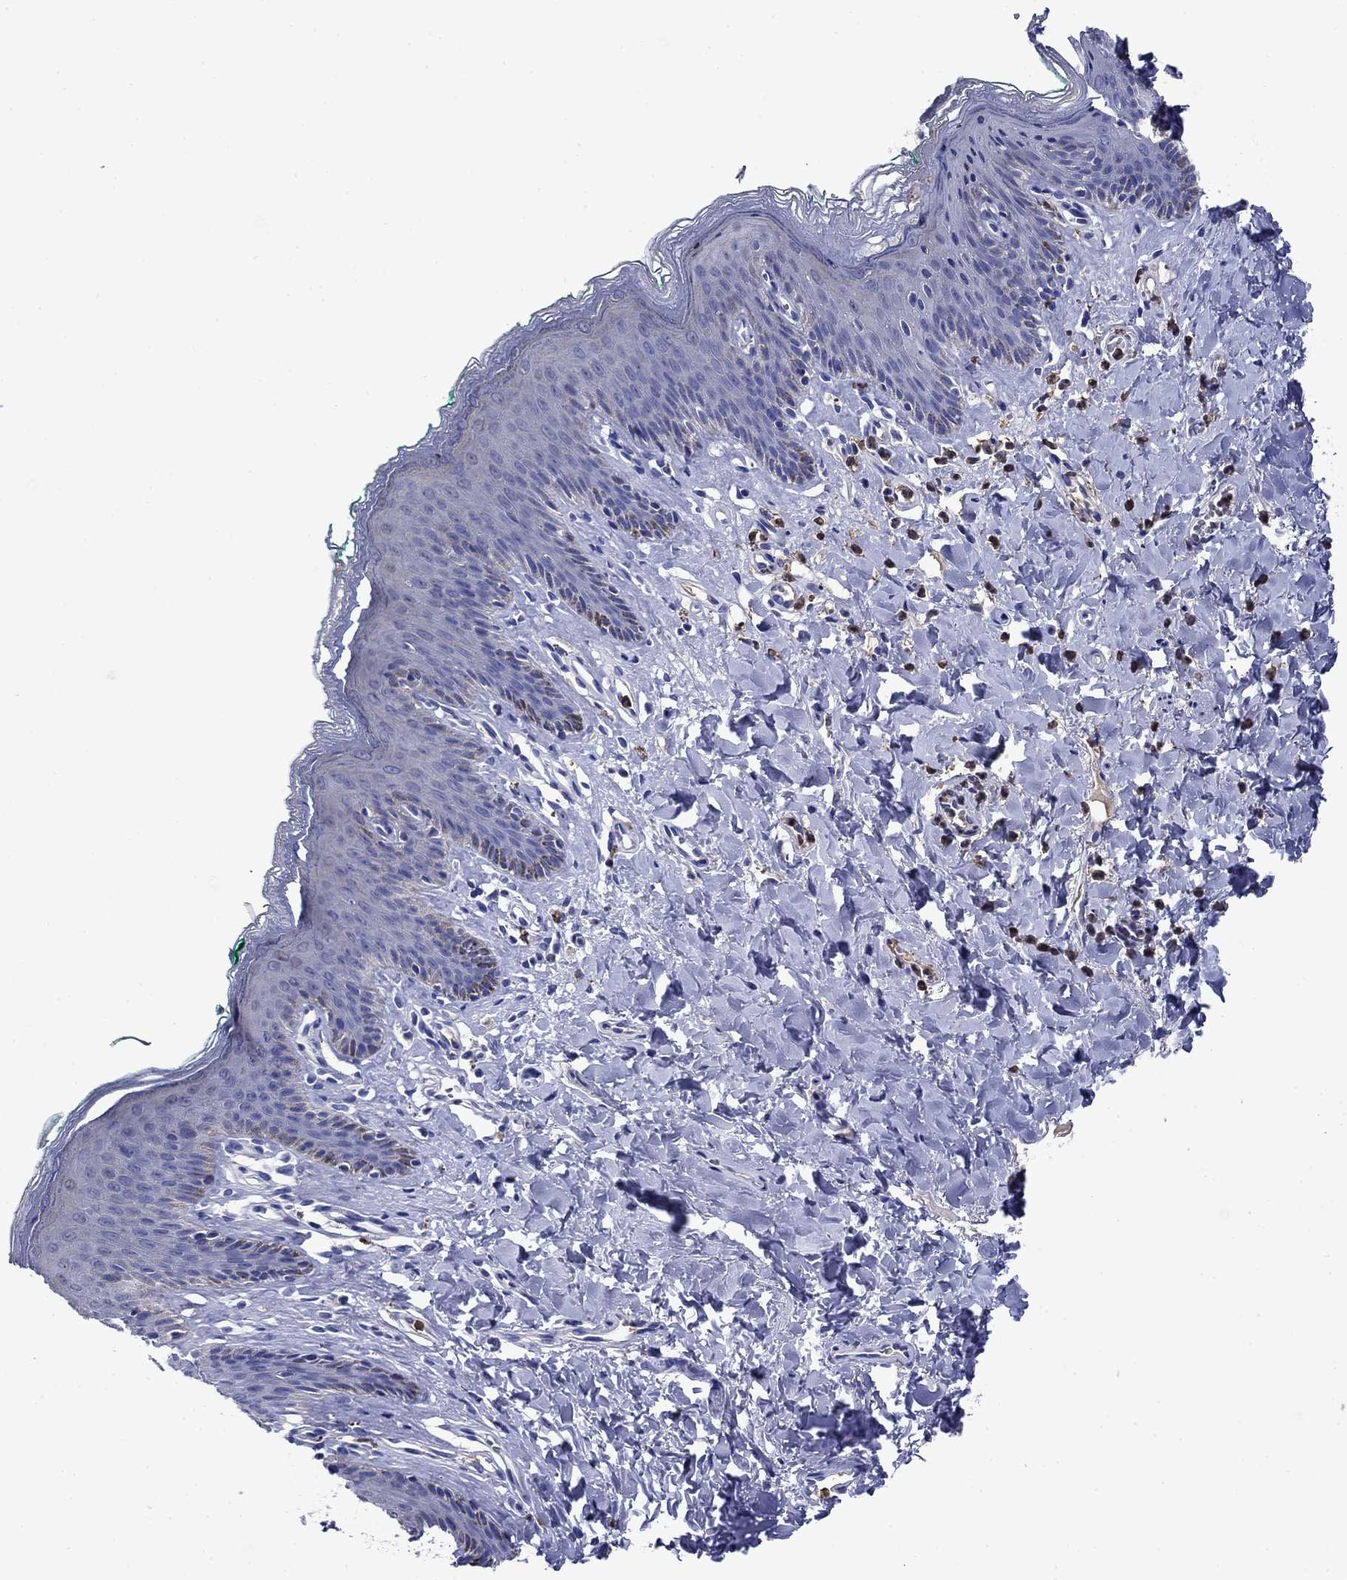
{"staining": {"intensity": "negative", "quantity": "none", "location": "none"}, "tissue": "skin", "cell_type": "Epidermal cells", "image_type": "normal", "snomed": [{"axis": "morphology", "description": "Normal tissue, NOS"}, {"axis": "topography", "description": "Vulva"}], "caption": "High power microscopy micrograph of an immunohistochemistry micrograph of benign skin, revealing no significant positivity in epidermal cells. (Stains: DAB (3,3'-diaminobenzidine) immunohistochemistry with hematoxylin counter stain, Microscopy: brightfield microscopy at high magnification).", "gene": "TFR2", "patient": {"sex": "female", "age": 66}}